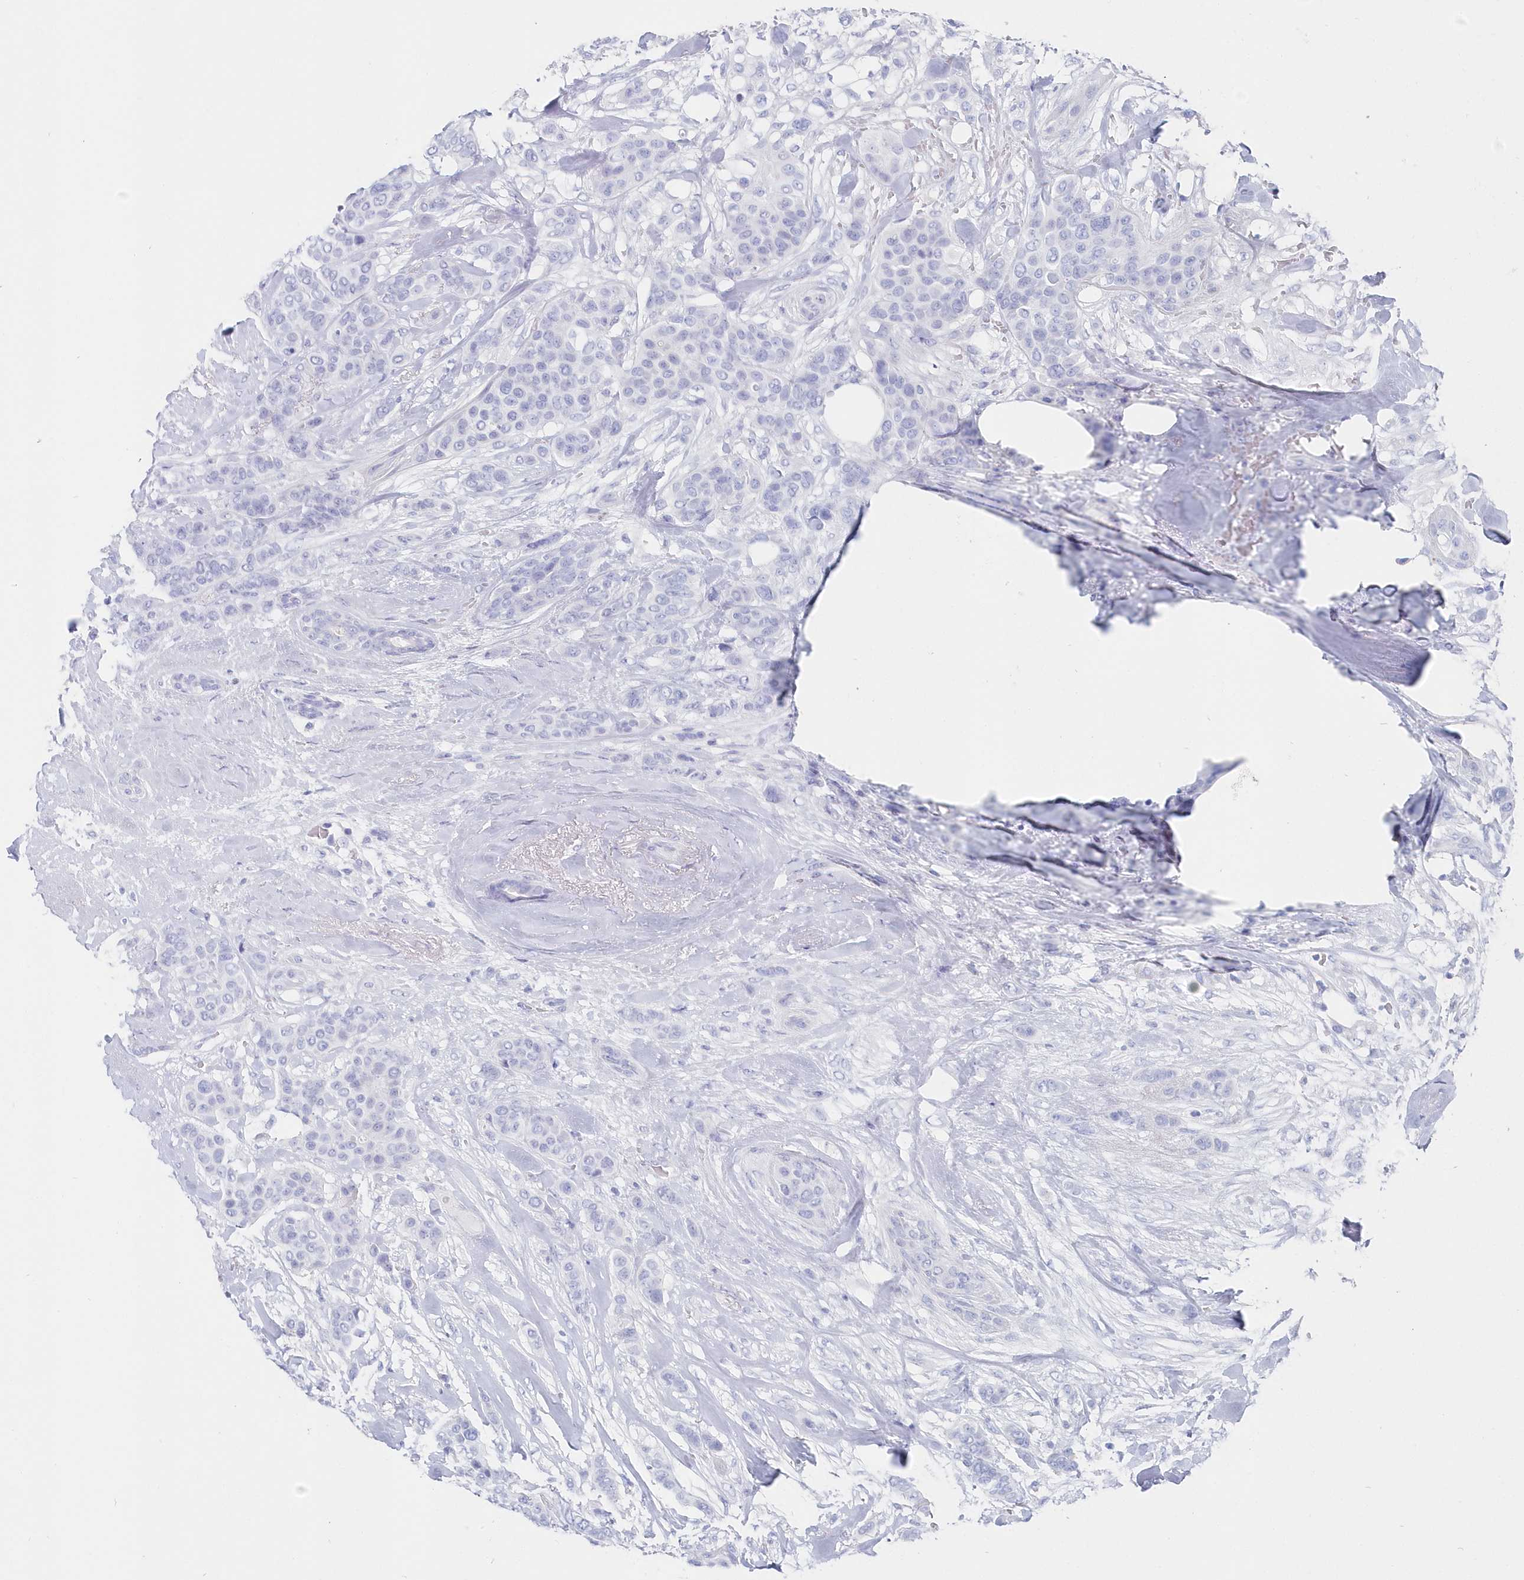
{"staining": {"intensity": "negative", "quantity": "none", "location": "none"}, "tissue": "breast cancer", "cell_type": "Tumor cells", "image_type": "cancer", "snomed": [{"axis": "morphology", "description": "Lobular carcinoma"}, {"axis": "topography", "description": "Breast"}], "caption": "A photomicrograph of human breast cancer is negative for staining in tumor cells. (Stains: DAB IHC with hematoxylin counter stain, Microscopy: brightfield microscopy at high magnification).", "gene": "CSNK1G2", "patient": {"sex": "female", "age": 51}}